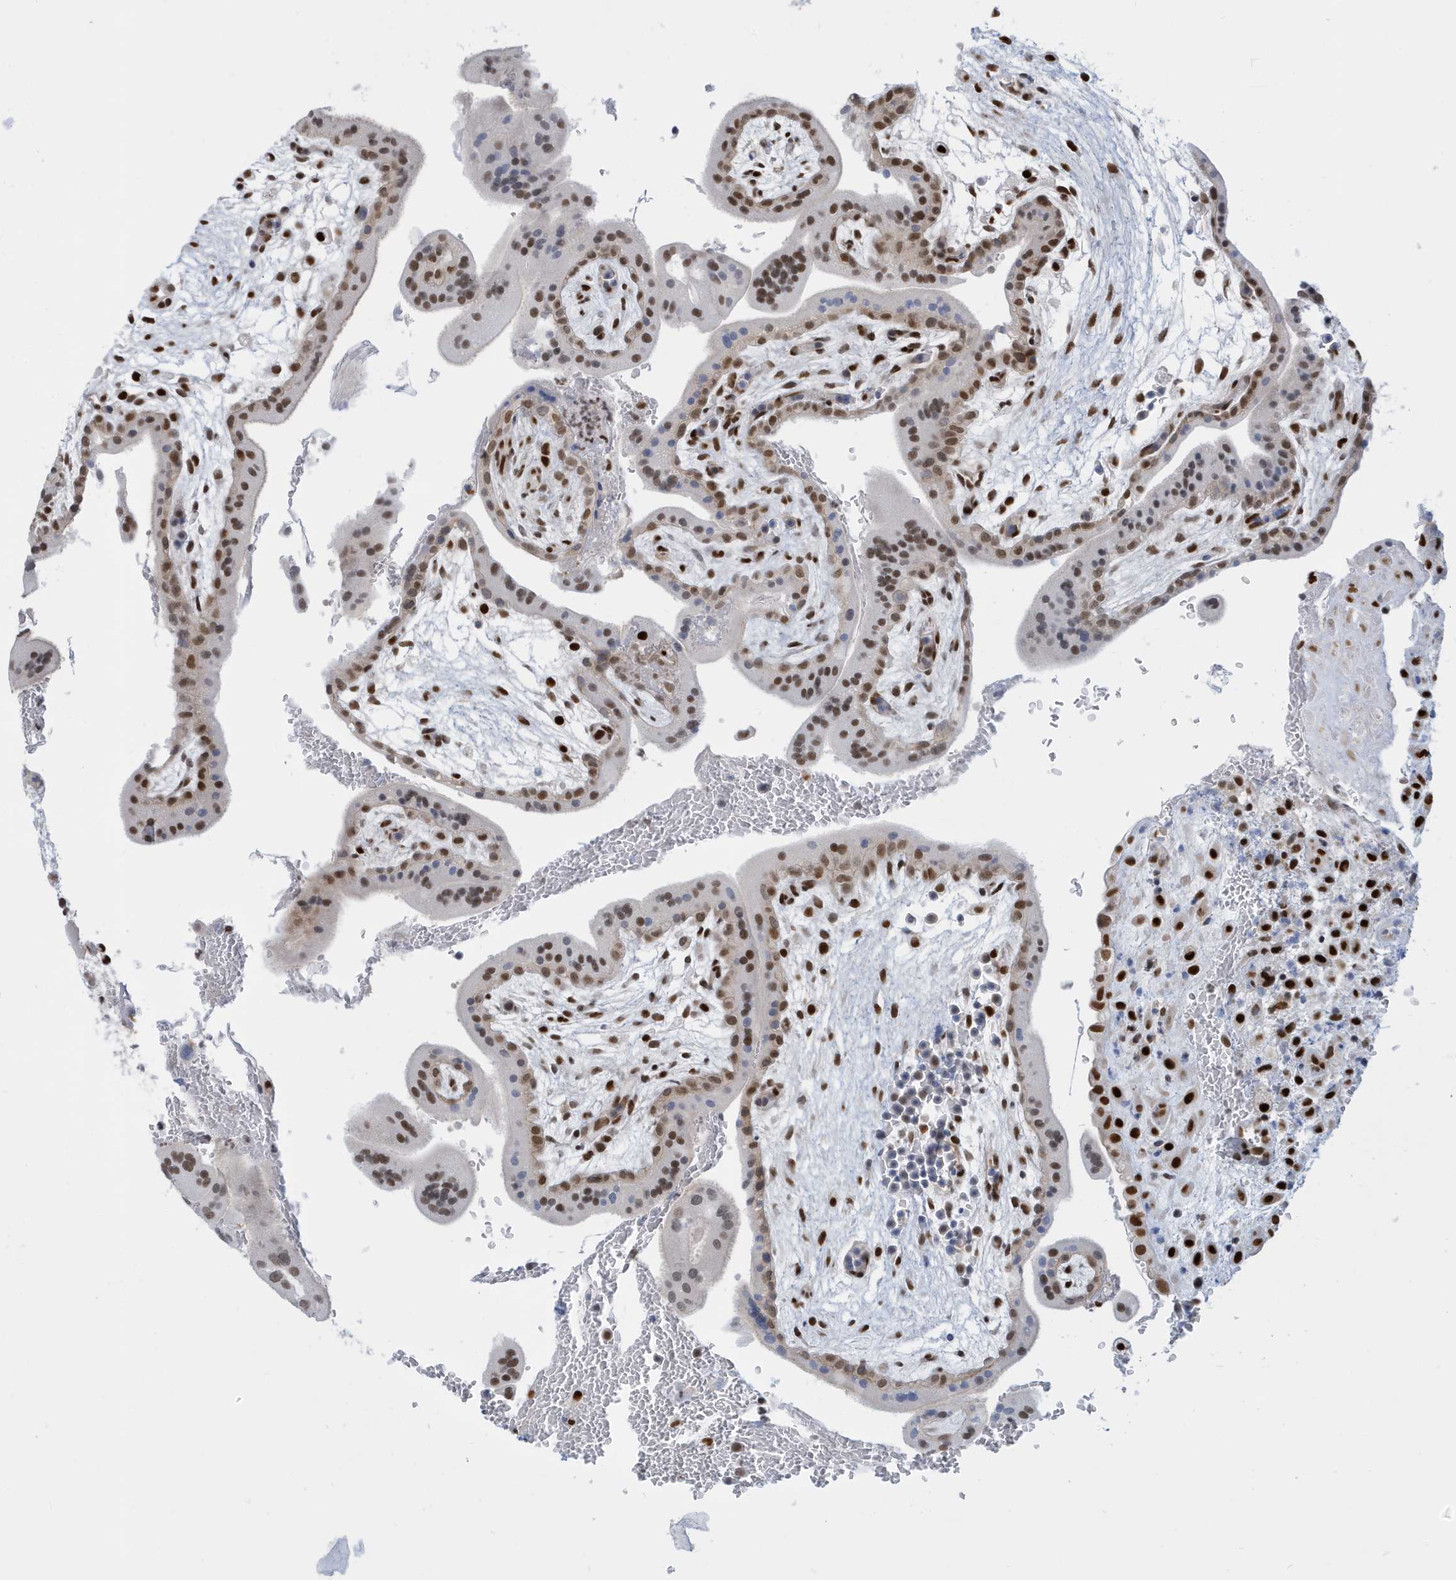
{"staining": {"intensity": "strong", "quantity": "25%-75%", "location": "nuclear"}, "tissue": "placenta", "cell_type": "Decidual cells", "image_type": "normal", "snomed": [{"axis": "morphology", "description": "Normal tissue, NOS"}, {"axis": "topography", "description": "Placenta"}], "caption": "Normal placenta reveals strong nuclear staining in approximately 25%-75% of decidual cells, visualized by immunohistochemistry.", "gene": "PCYT1A", "patient": {"sex": "female", "age": 35}}